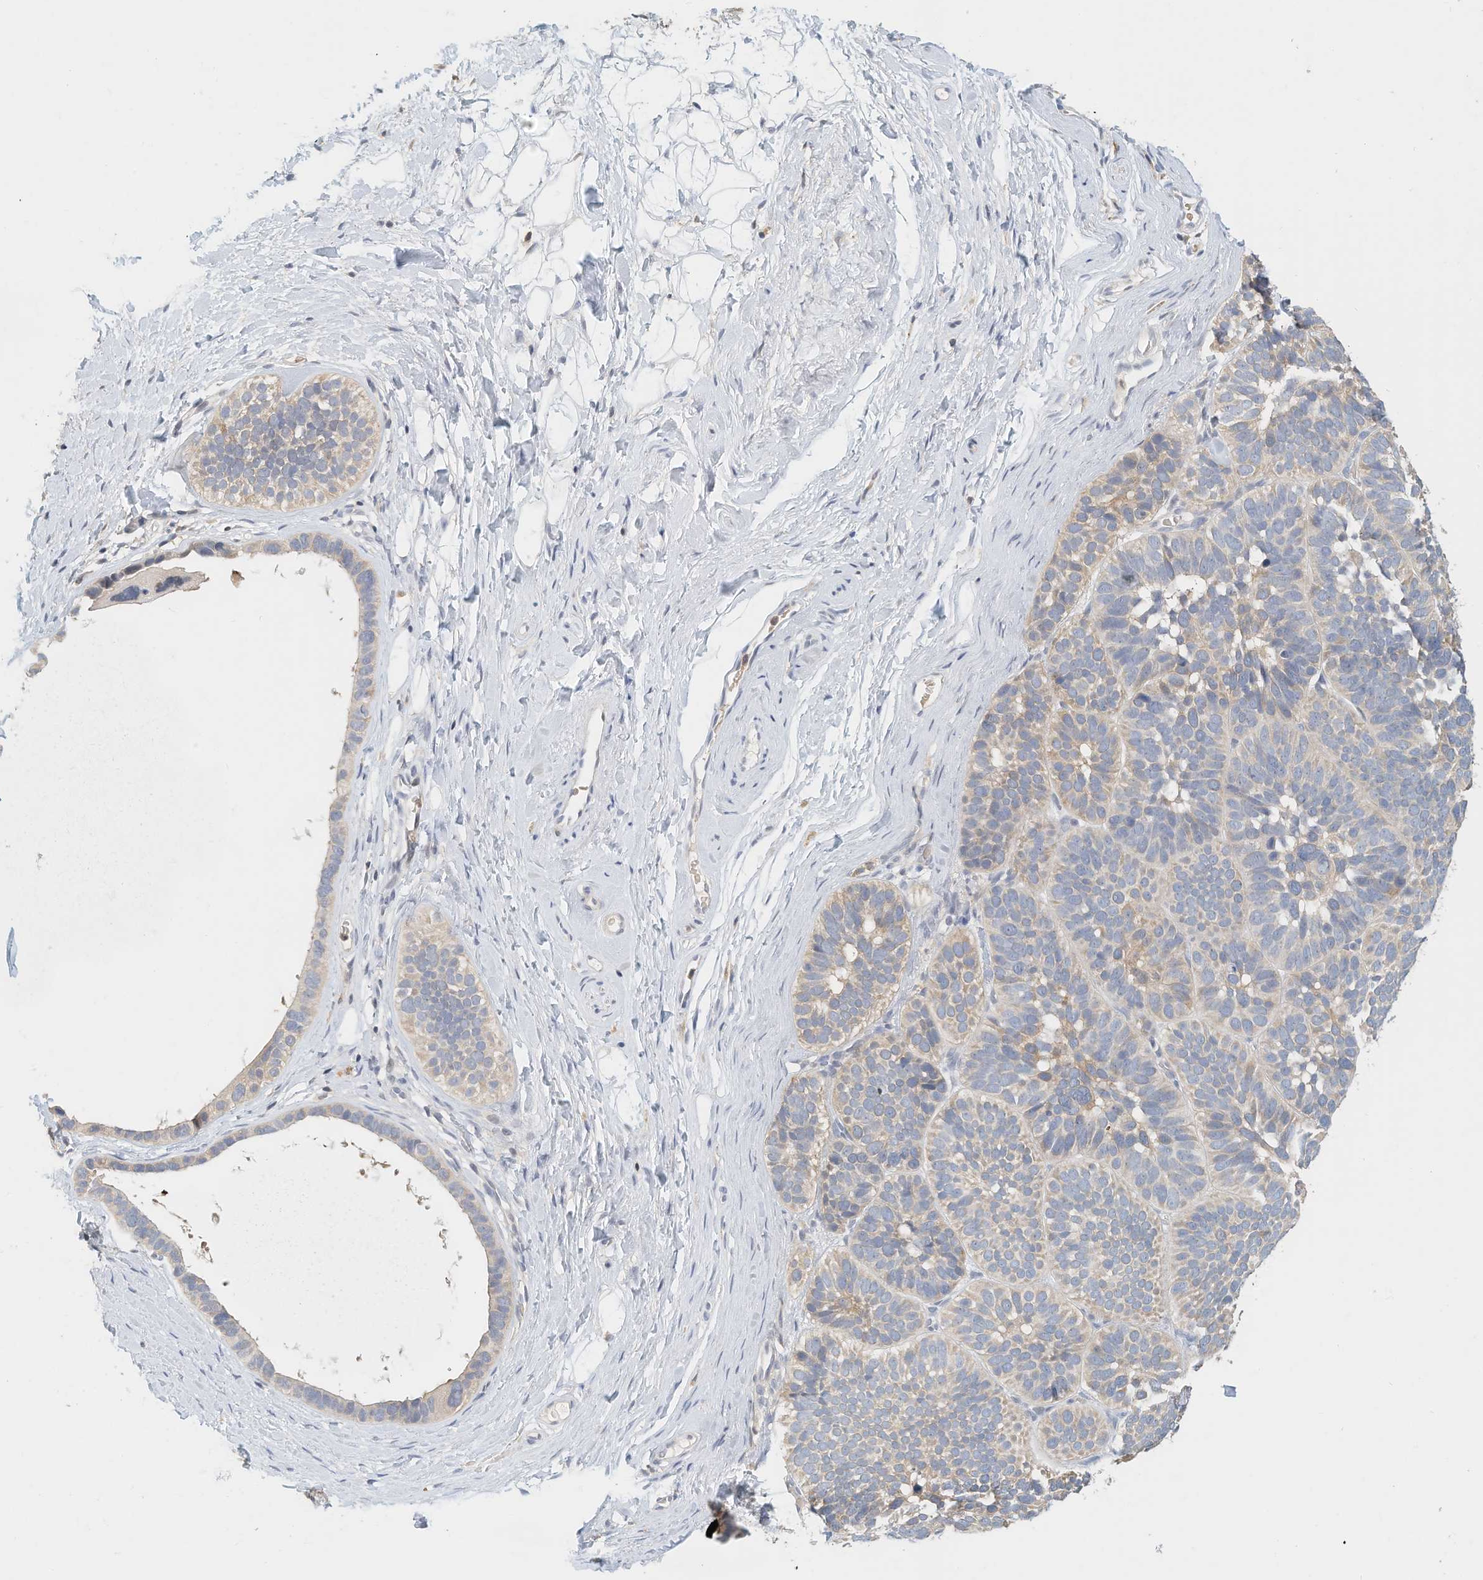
{"staining": {"intensity": "weak", "quantity": "<25%", "location": "cytoplasmic/membranous"}, "tissue": "skin cancer", "cell_type": "Tumor cells", "image_type": "cancer", "snomed": [{"axis": "morphology", "description": "Basal cell carcinoma"}, {"axis": "topography", "description": "Skin"}], "caption": "High power microscopy histopathology image of an immunohistochemistry (IHC) histopathology image of skin basal cell carcinoma, revealing no significant staining in tumor cells.", "gene": "MICAL1", "patient": {"sex": "male", "age": 62}}